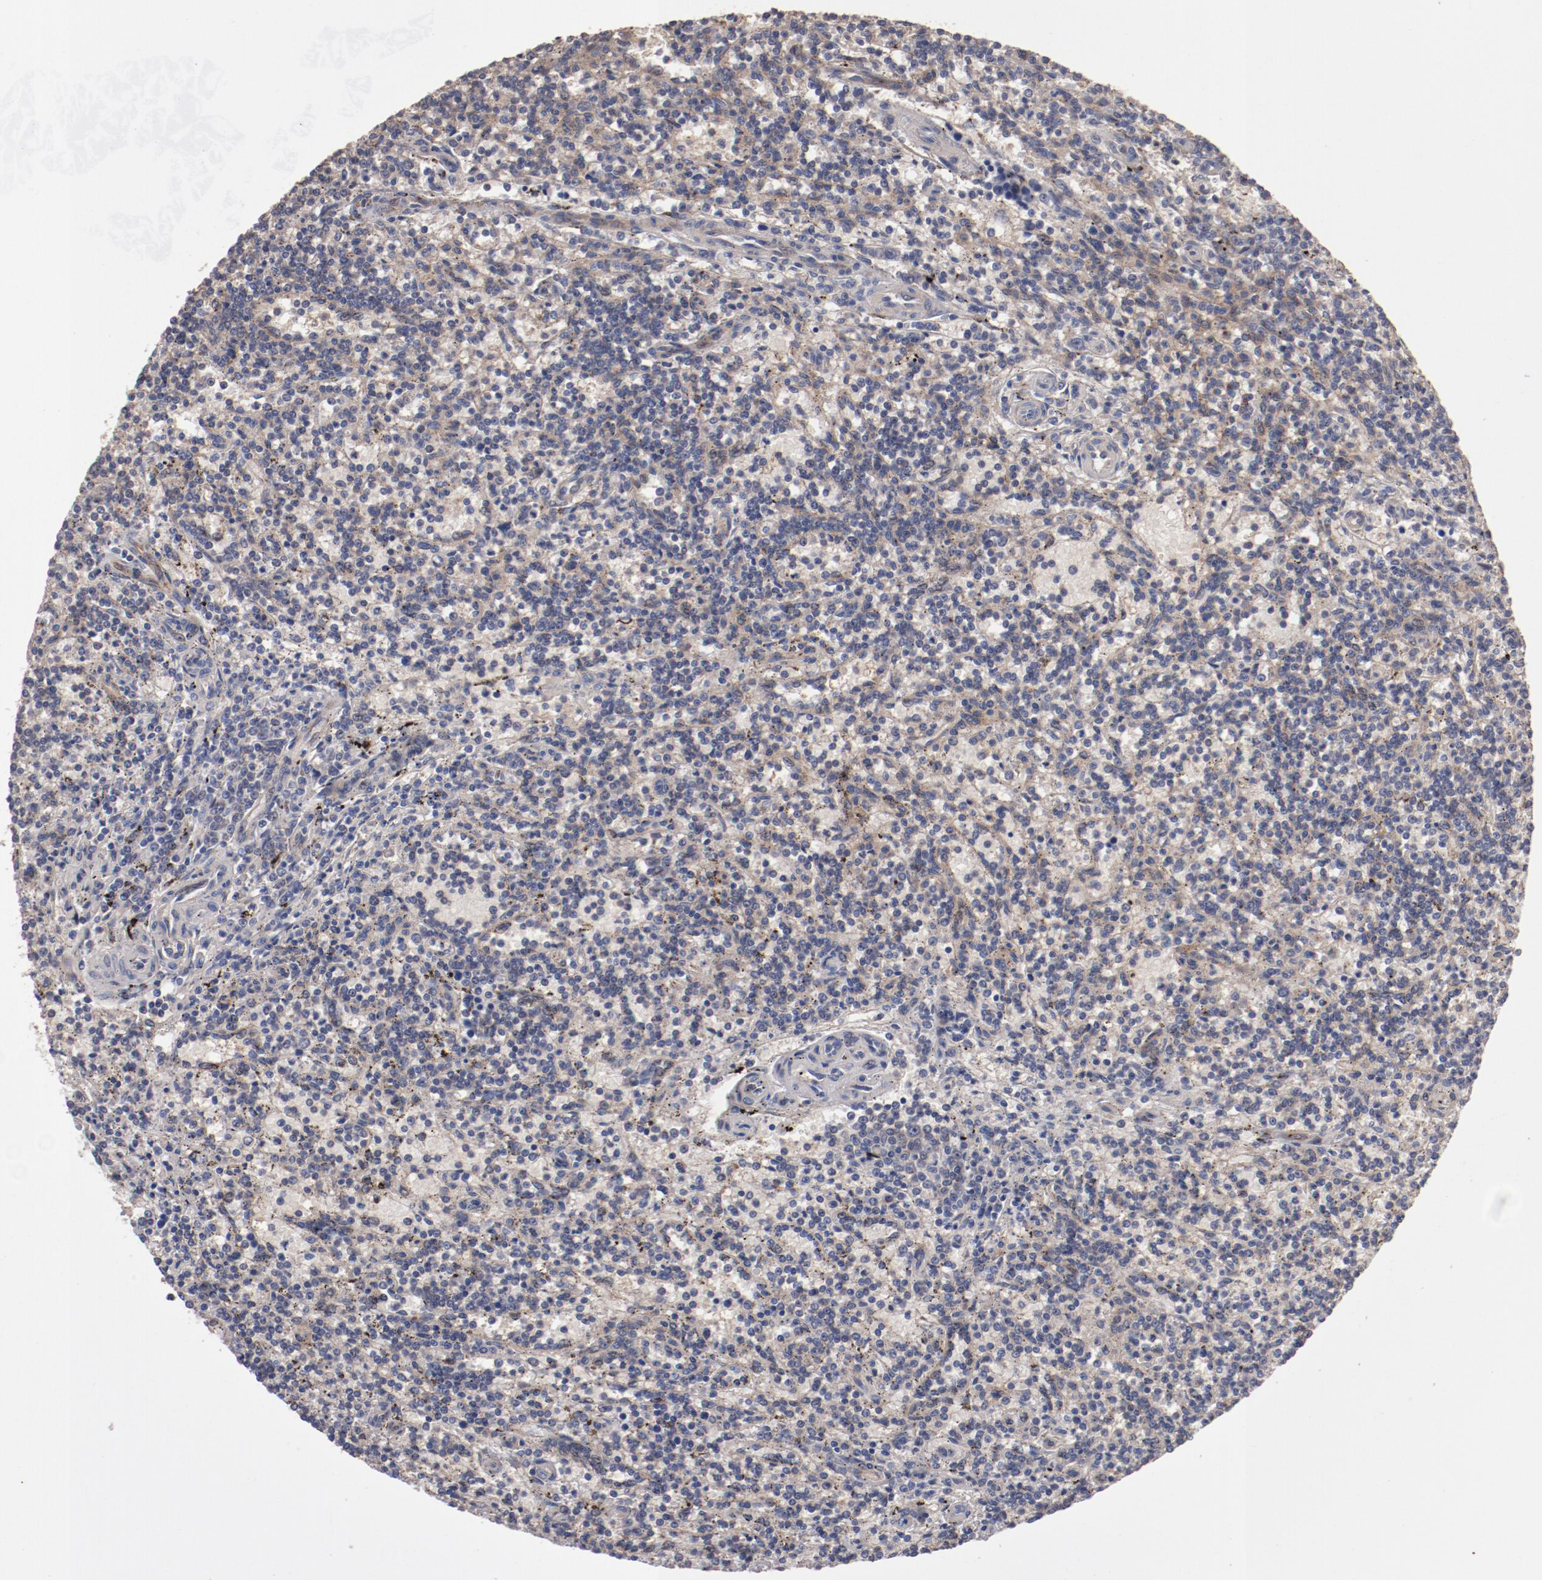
{"staining": {"intensity": "weak", "quantity": "25%-75%", "location": "cytoplasmic/membranous"}, "tissue": "lymphoma", "cell_type": "Tumor cells", "image_type": "cancer", "snomed": [{"axis": "morphology", "description": "Malignant lymphoma, non-Hodgkin's type, Low grade"}, {"axis": "topography", "description": "Spleen"}], "caption": "IHC histopathology image of neoplastic tissue: human lymphoma stained using immunohistochemistry demonstrates low levels of weak protein expression localized specifically in the cytoplasmic/membranous of tumor cells, appearing as a cytoplasmic/membranous brown color.", "gene": "DIPK2B", "patient": {"sex": "male", "age": 73}}